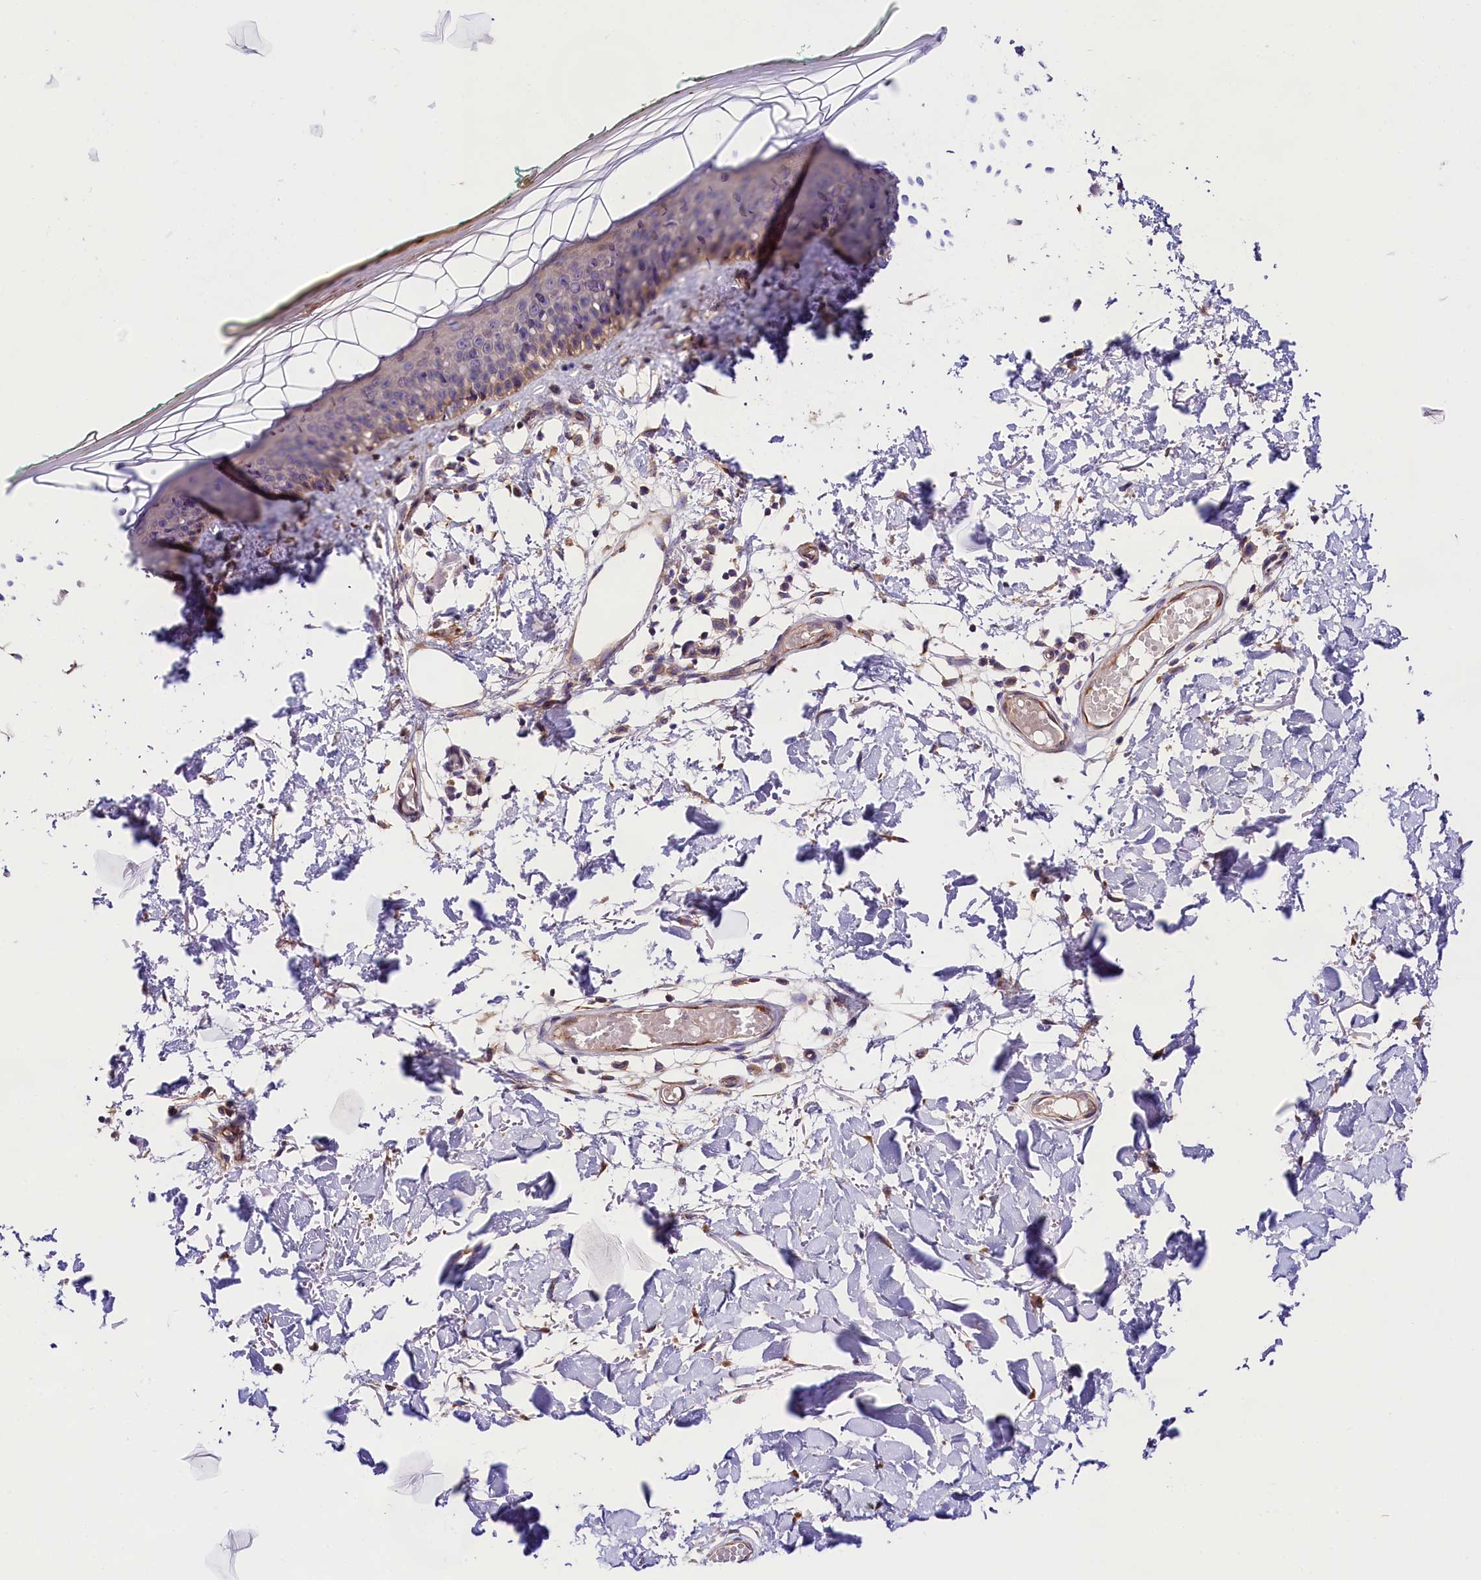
{"staining": {"intensity": "moderate", "quantity": ">75%", "location": "cytoplasmic/membranous"}, "tissue": "skin", "cell_type": "Fibroblasts", "image_type": "normal", "snomed": [{"axis": "morphology", "description": "Normal tissue, NOS"}, {"axis": "topography", "description": "Skin"}], "caption": "The micrograph shows staining of unremarkable skin, revealing moderate cytoplasmic/membranous protein positivity (brown color) within fibroblasts. (Brightfield microscopy of DAB IHC at high magnification).", "gene": "SPG11", "patient": {"sex": "male", "age": 62}}